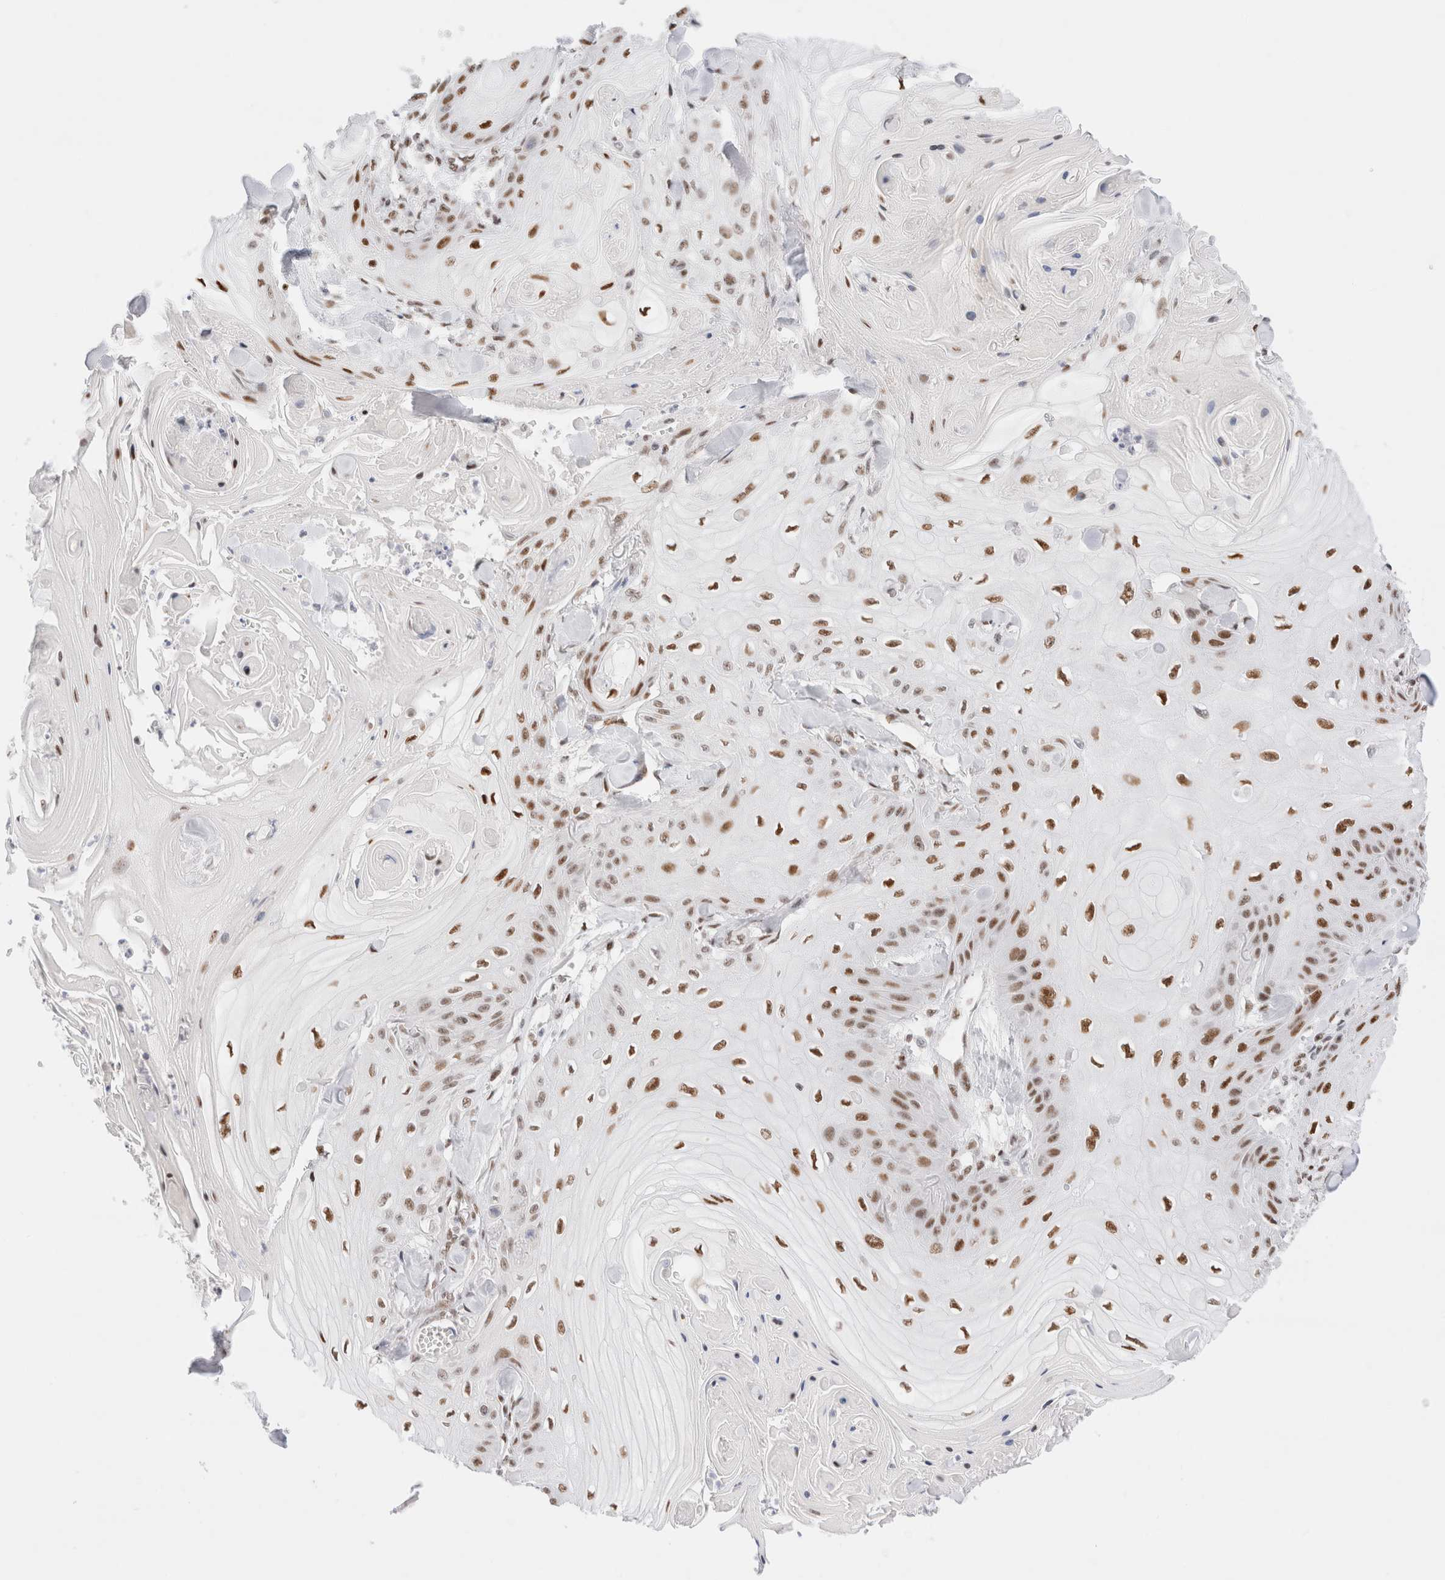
{"staining": {"intensity": "moderate", "quantity": ">75%", "location": "nuclear"}, "tissue": "skin cancer", "cell_type": "Tumor cells", "image_type": "cancer", "snomed": [{"axis": "morphology", "description": "Squamous cell carcinoma, NOS"}, {"axis": "topography", "description": "Skin"}], "caption": "Immunohistochemical staining of skin squamous cell carcinoma exhibits medium levels of moderate nuclear protein expression in about >75% of tumor cells.", "gene": "ZNF282", "patient": {"sex": "male", "age": 74}}